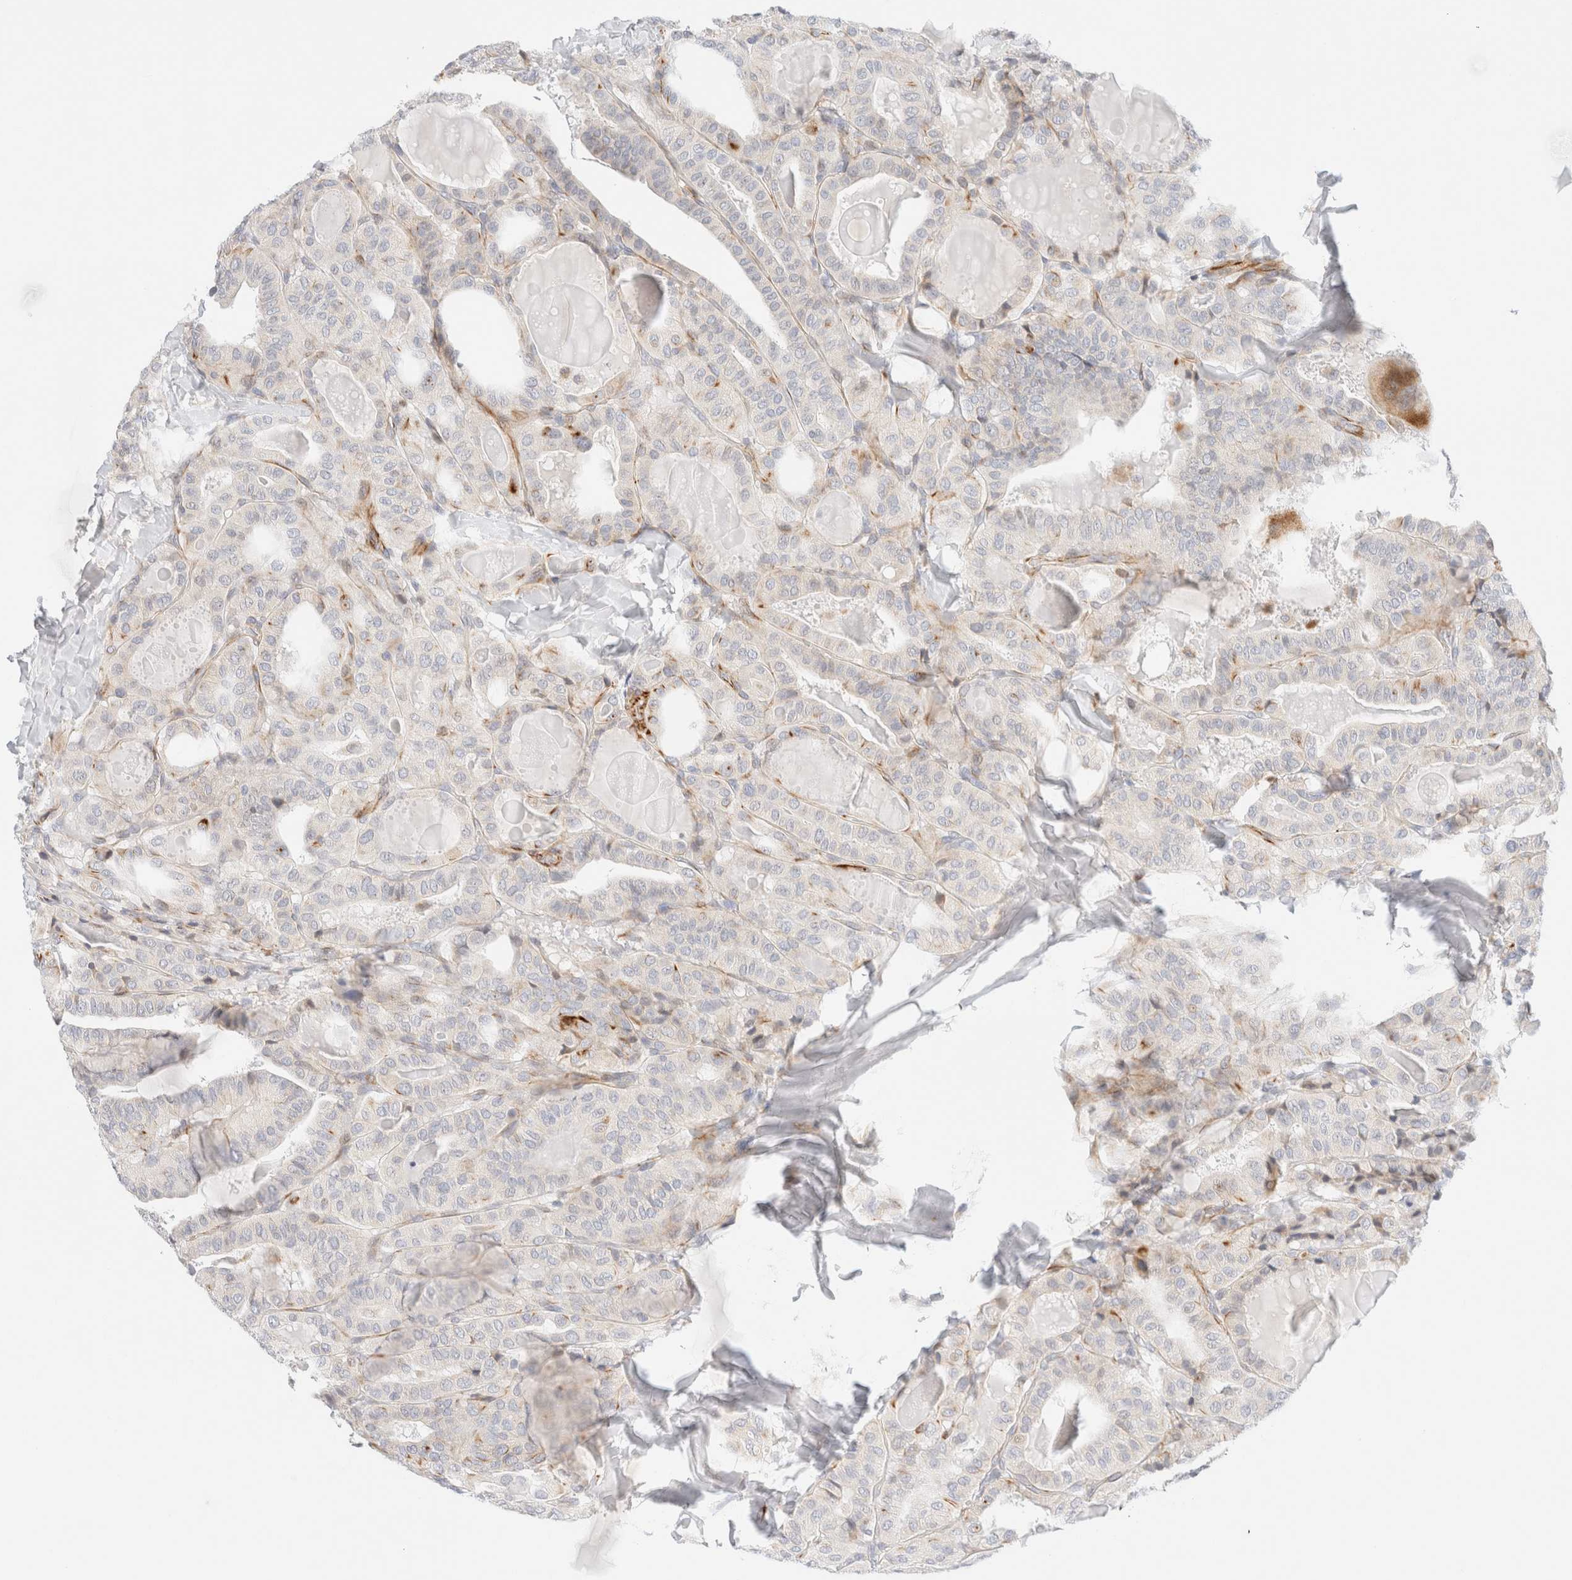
{"staining": {"intensity": "moderate", "quantity": "<25%", "location": "cytoplasmic/membranous"}, "tissue": "thyroid cancer", "cell_type": "Tumor cells", "image_type": "cancer", "snomed": [{"axis": "morphology", "description": "Papillary adenocarcinoma, NOS"}, {"axis": "topography", "description": "Thyroid gland"}], "caption": "Immunohistochemical staining of human thyroid papillary adenocarcinoma shows low levels of moderate cytoplasmic/membranous protein staining in approximately <25% of tumor cells.", "gene": "SLC25A48", "patient": {"sex": "male", "age": 77}}